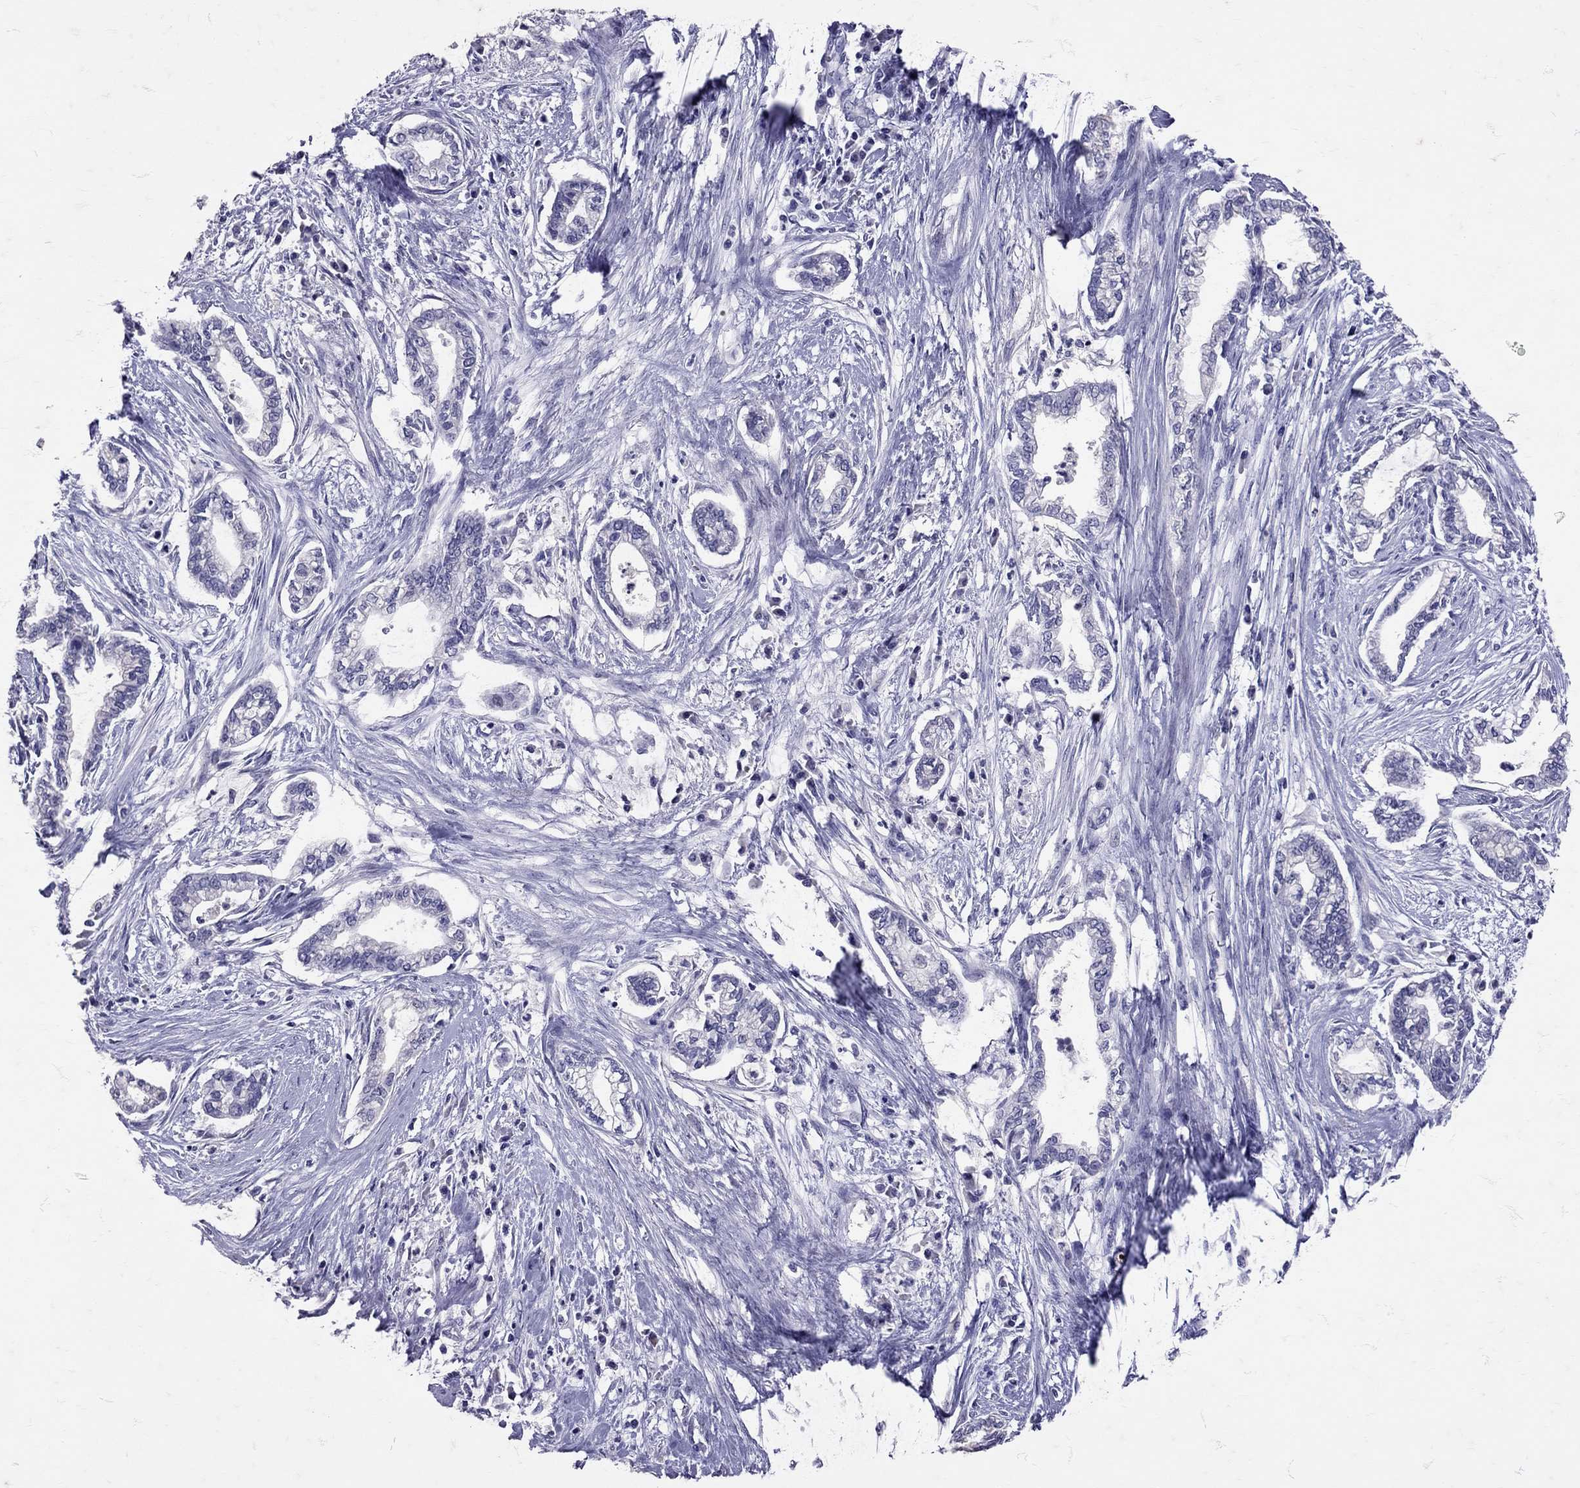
{"staining": {"intensity": "negative", "quantity": "none", "location": "none"}, "tissue": "cervical cancer", "cell_type": "Tumor cells", "image_type": "cancer", "snomed": [{"axis": "morphology", "description": "Adenocarcinoma, NOS"}, {"axis": "topography", "description": "Cervix"}], "caption": "DAB immunohistochemical staining of human cervical adenocarcinoma shows no significant expression in tumor cells.", "gene": "SST", "patient": {"sex": "female", "age": 62}}